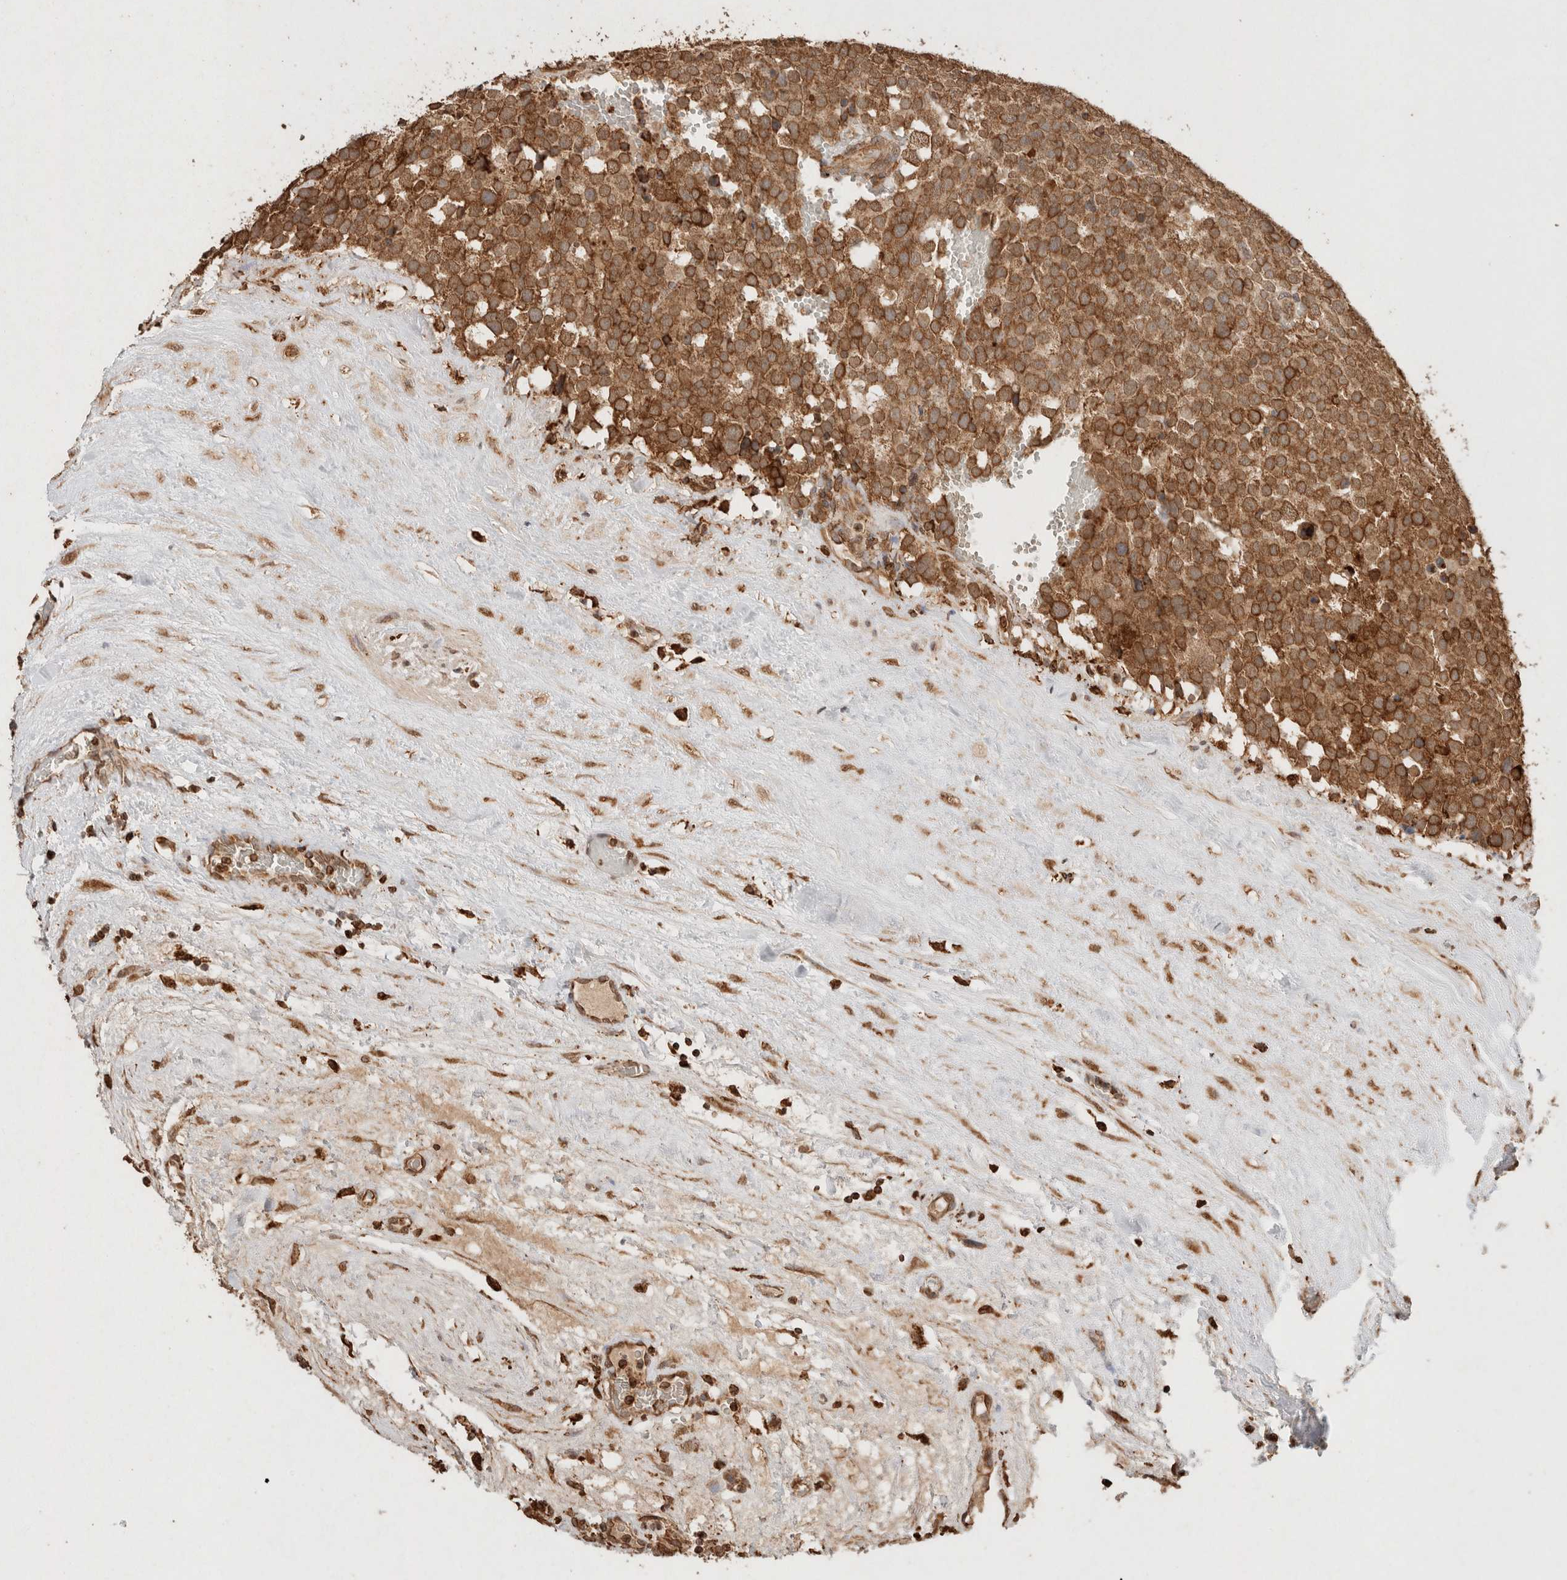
{"staining": {"intensity": "moderate", "quantity": ">75%", "location": "cytoplasmic/membranous"}, "tissue": "testis cancer", "cell_type": "Tumor cells", "image_type": "cancer", "snomed": [{"axis": "morphology", "description": "Seminoma, NOS"}, {"axis": "topography", "description": "Testis"}], "caption": "Moderate cytoplasmic/membranous protein staining is appreciated in approximately >75% of tumor cells in seminoma (testis). (DAB (3,3'-diaminobenzidine) IHC with brightfield microscopy, high magnification).", "gene": "ERAP1", "patient": {"sex": "male", "age": 71}}